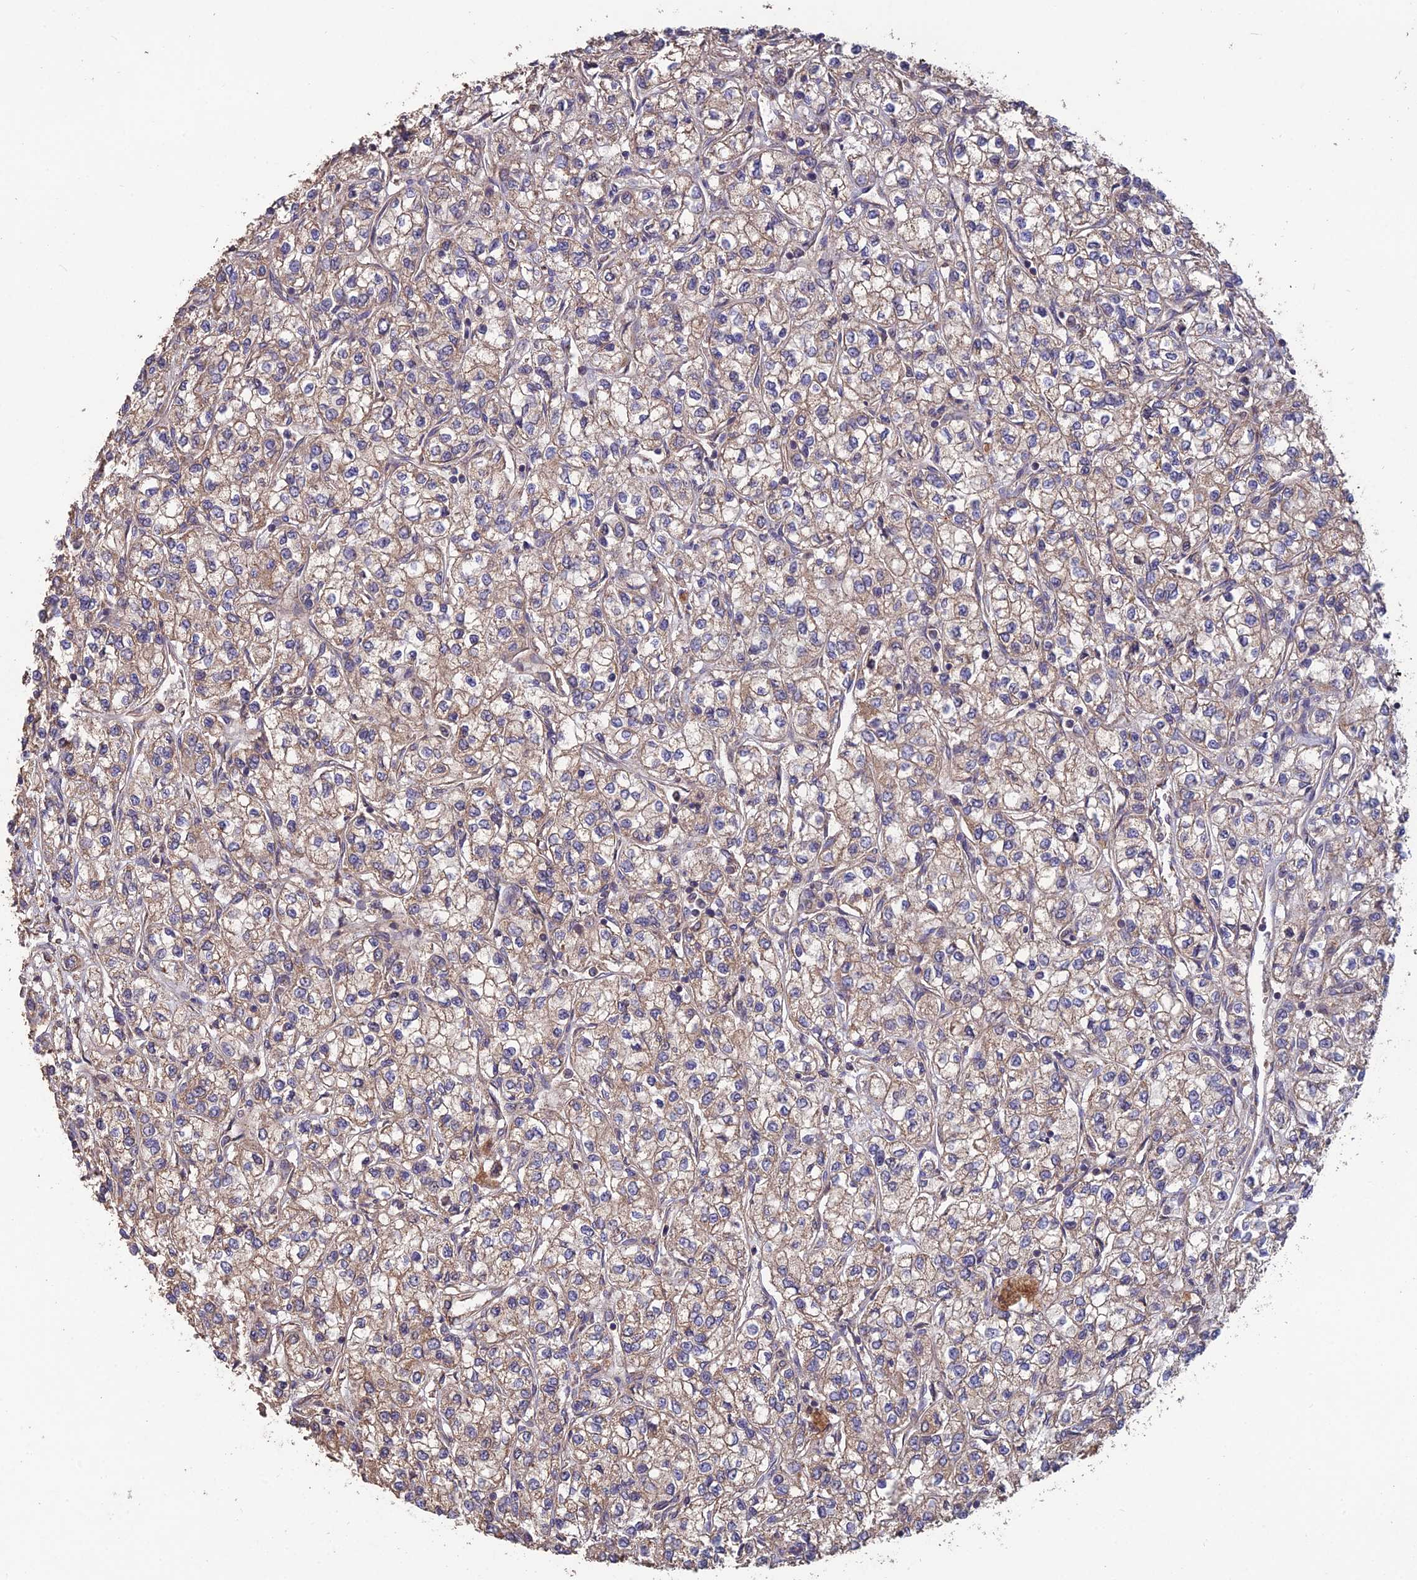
{"staining": {"intensity": "weak", "quantity": ">75%", "location": "cytoplasmic/membranous"}, "tissue": "renal cancer", "cell_type": "Tumor cells", "image_type": "cancer", "snomed": [{"axis": "morphology", "description": "Adenocarcinoma, NOS"}, {"axis": "topography", "description": "Kidney"}], "caption": "Immunohistochemistry (IHC) photomicrograph of neoplastic tissue: human renal cancer stained using immunohistochemistry (IHC) demonstrates low levels of weak protein expression localized specifically in the cytoplasmic/membranous of tumor cells, appearing as a cytoplasmic/membranous brown color.", "gene": "SHISA5", "patient": {"sex": "male", "age": 80}}